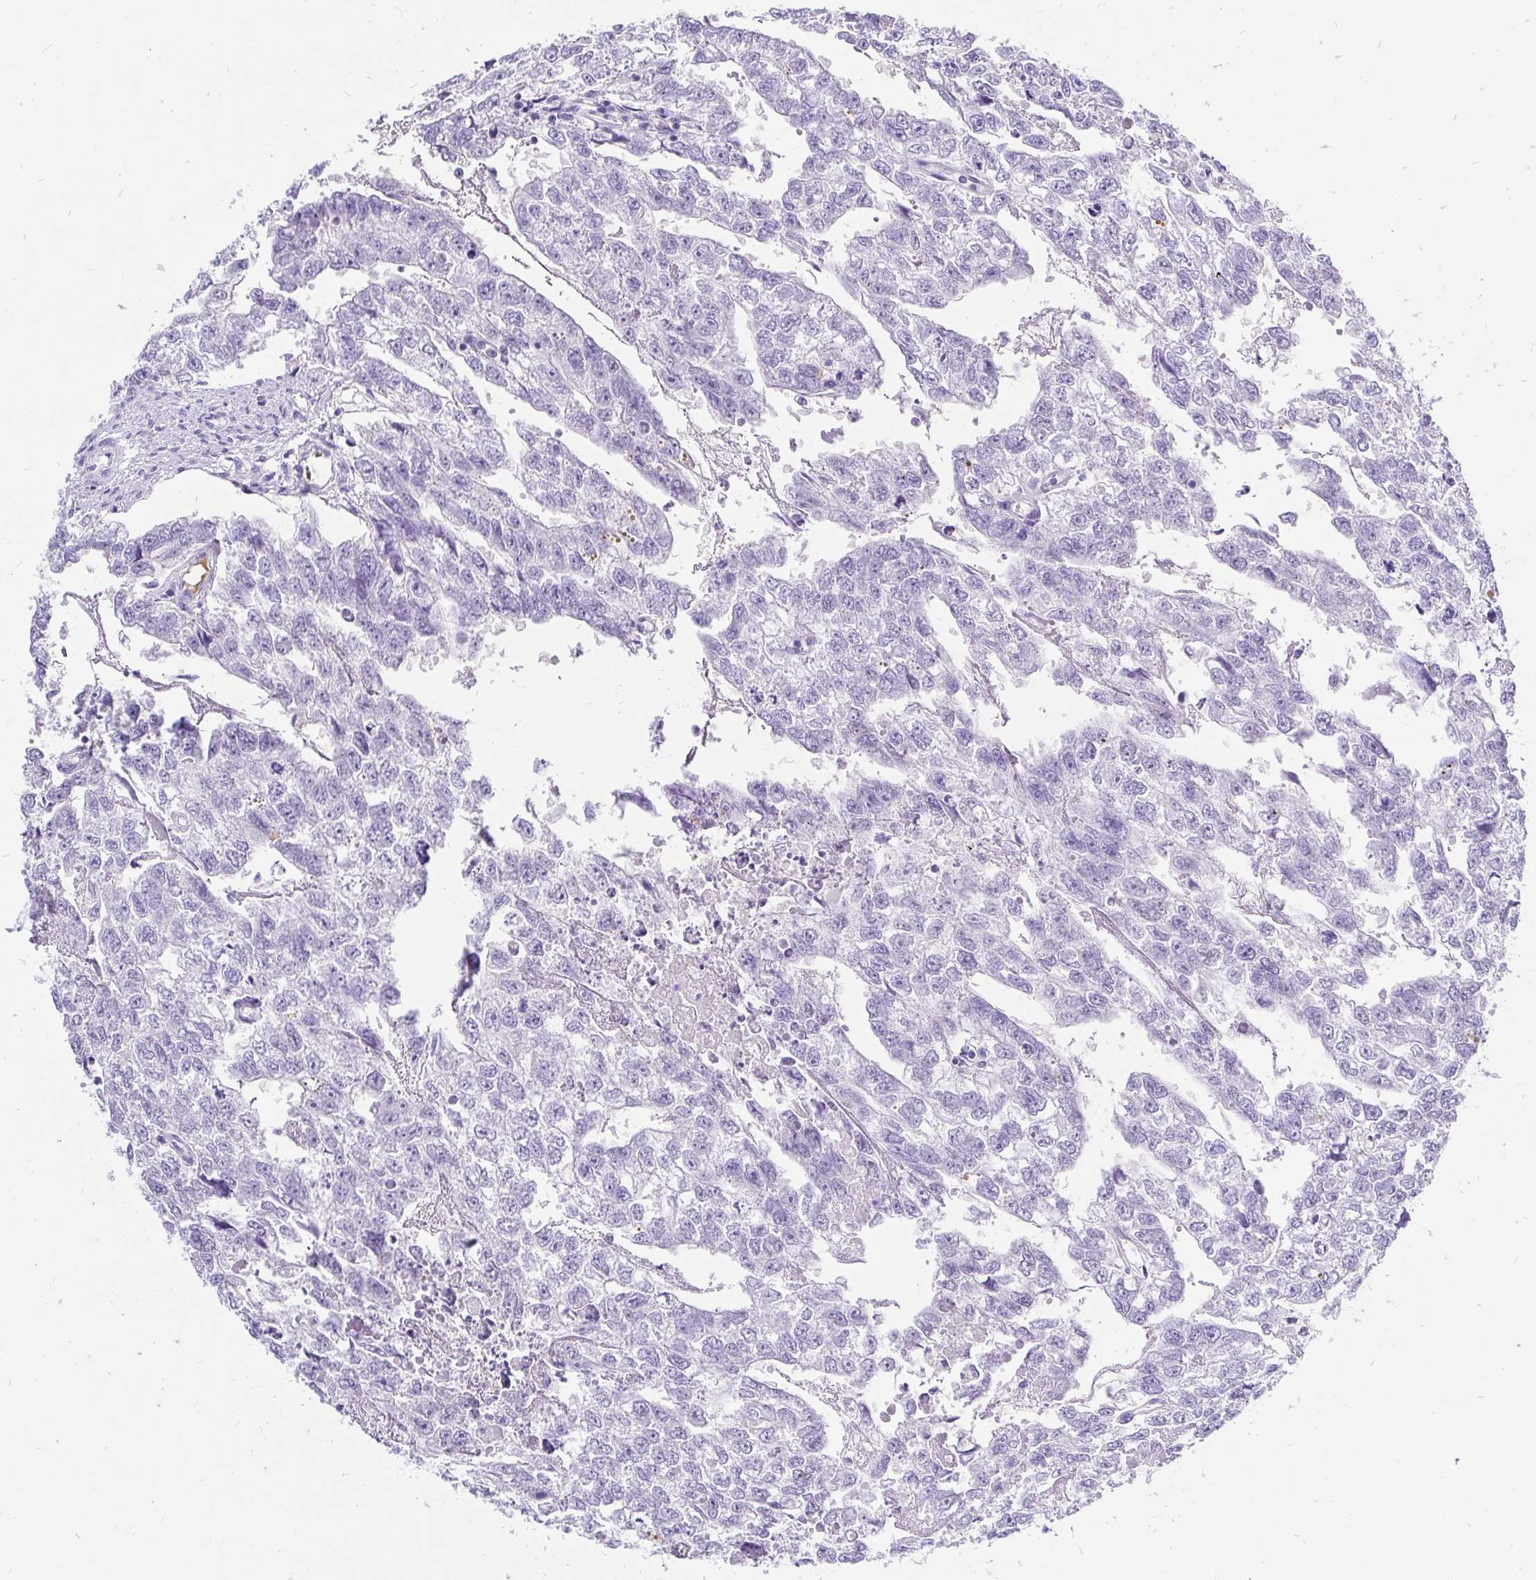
{"staining": {"intensity": "negative", "quantity": "none", "location": "none"}, "tissue": "testis cancer", "cell_type": "Tumor cells", "image_type": "cancer", "snomed": [{"axis": "morphology", "description": "Carcinoma, Embryonal, NOS"}, {"axis": "morphology", "description": "Teratoma, malignant, NOS"}, {"axis": "topography", "description": "Testis"}], "caption": "A high-resolution micrograph shows IHC staining of testis embryonal carcinoma, which demonstrates no significant staining in tumor cells. The staining was performed using DAB (3,3'-diaminobenzidine) to visualize the protein expression in brown, while the nuclei were stained in blue with hematoxylin (Magnification: 20x).", "gene": "KRT13", "patient": {"sex": "male", "age": 44}}